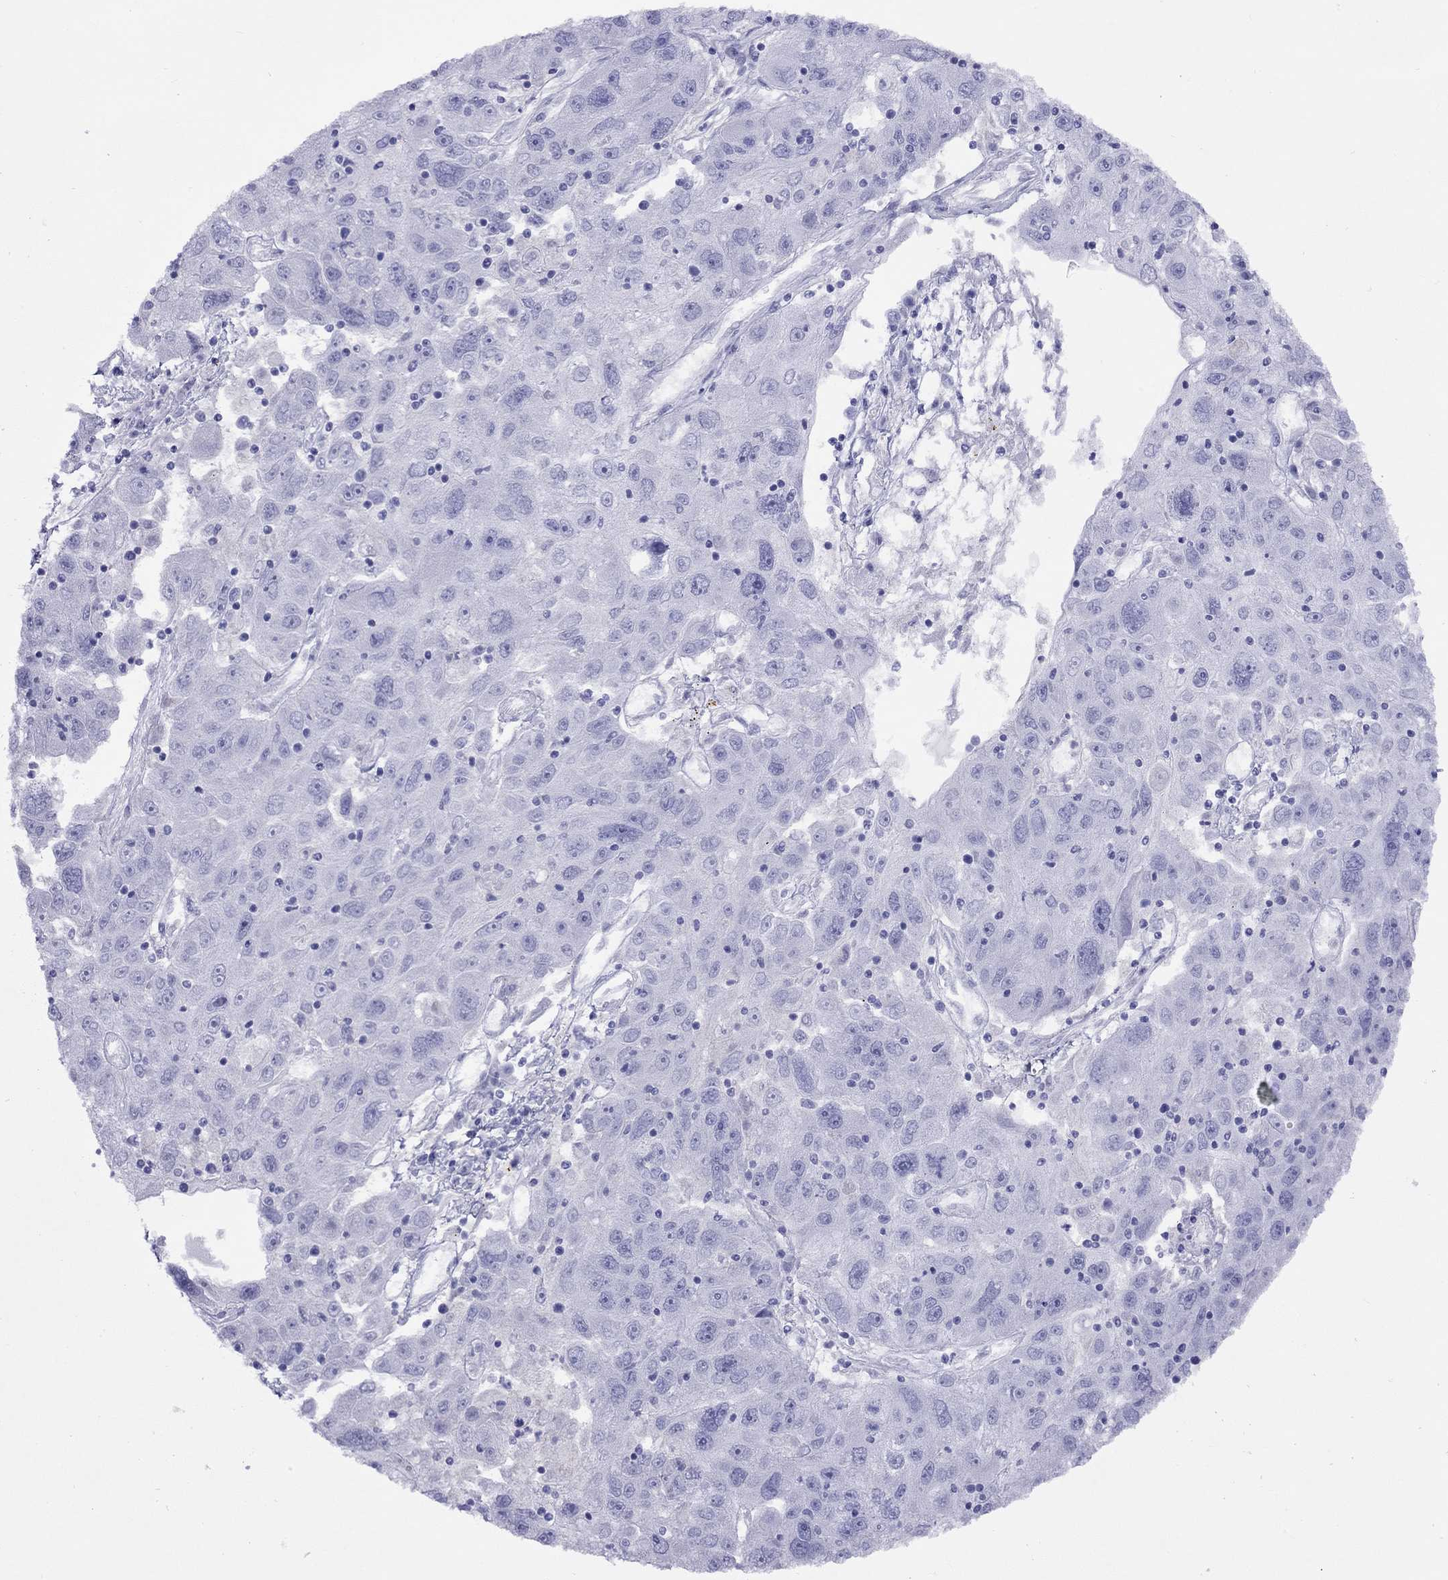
{"staining": {"intensity": "negative", "quantity": "none", "location": "none"}, "tissue": "stomach cancer", "cell_type": "Tumor cells", "image_type": "cancer", "snomed": [{"axis": "morphology", "description": "Adenocarcinoma, NOS"}, {"axis": "topography", "description": "Stomach"}], "caption": "The photomicrograph exhibits no significant staining in tumor cells of adenocarcinoma (stomach).", "gene": "SLC30A8", "patient": {"sex": "male", "age": 56}}